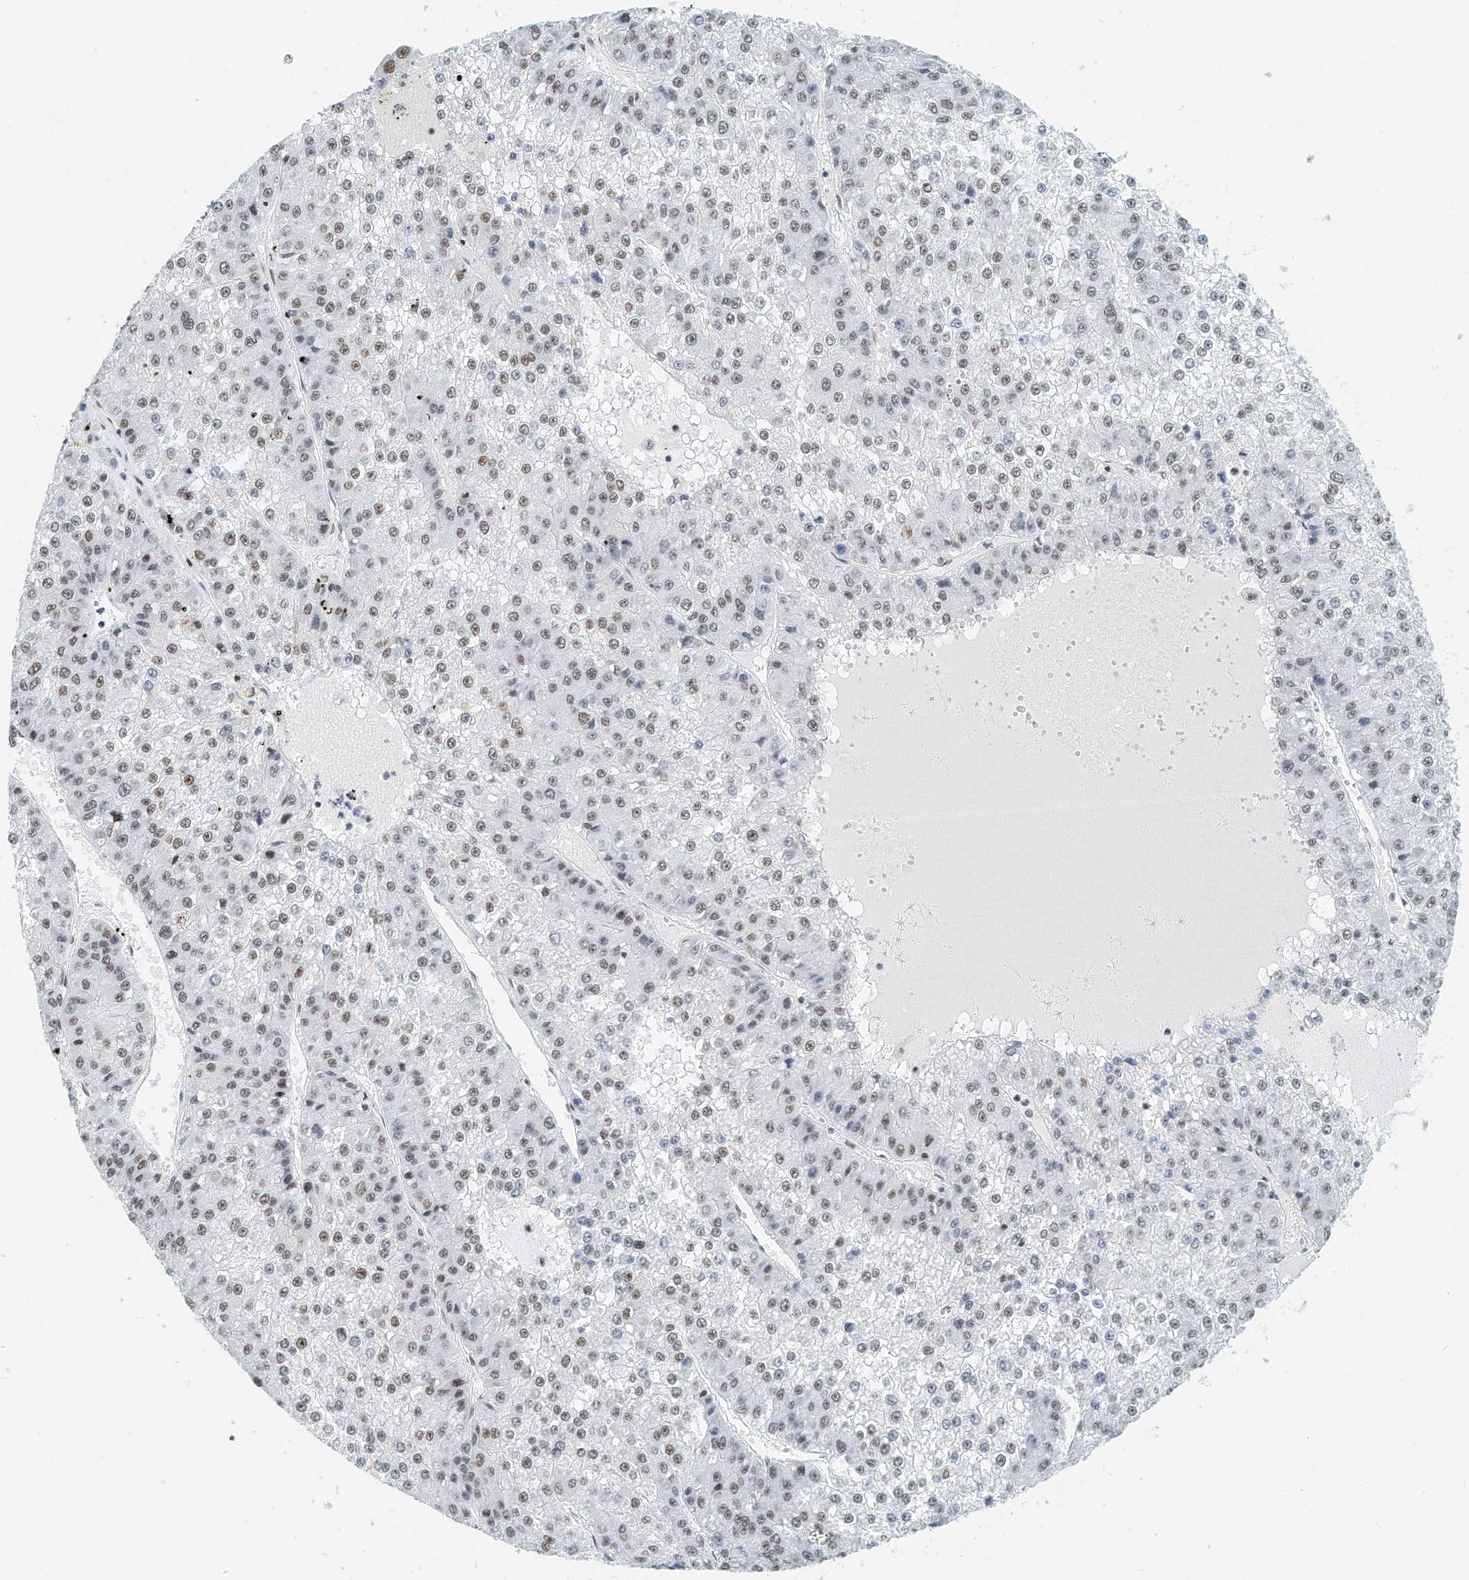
{"staining": {"intensity": "weak", "quantity": "25%-75%", "location": "nuclear"}, "tissue": "liver cancer", "cell_type": "Tumor cells", "image_type": "cancer", "snomed": [{"axis": "morphology", "description": "Carcinoma, Hepatocellular, NOS"}, {"axis": "topography", "description": "Liver"}], "caption": "A brown stain labels weak nuclear staining of a protein in liver cancer (hepatocellular carcinoma) tumor cells. (Stains: DAB in brown, nuclei in blue, Microscopy: brightfield microscopy at high magnification).", "gene": "ARHGAP28", "patient": {"sex": "female", "age": 73}}